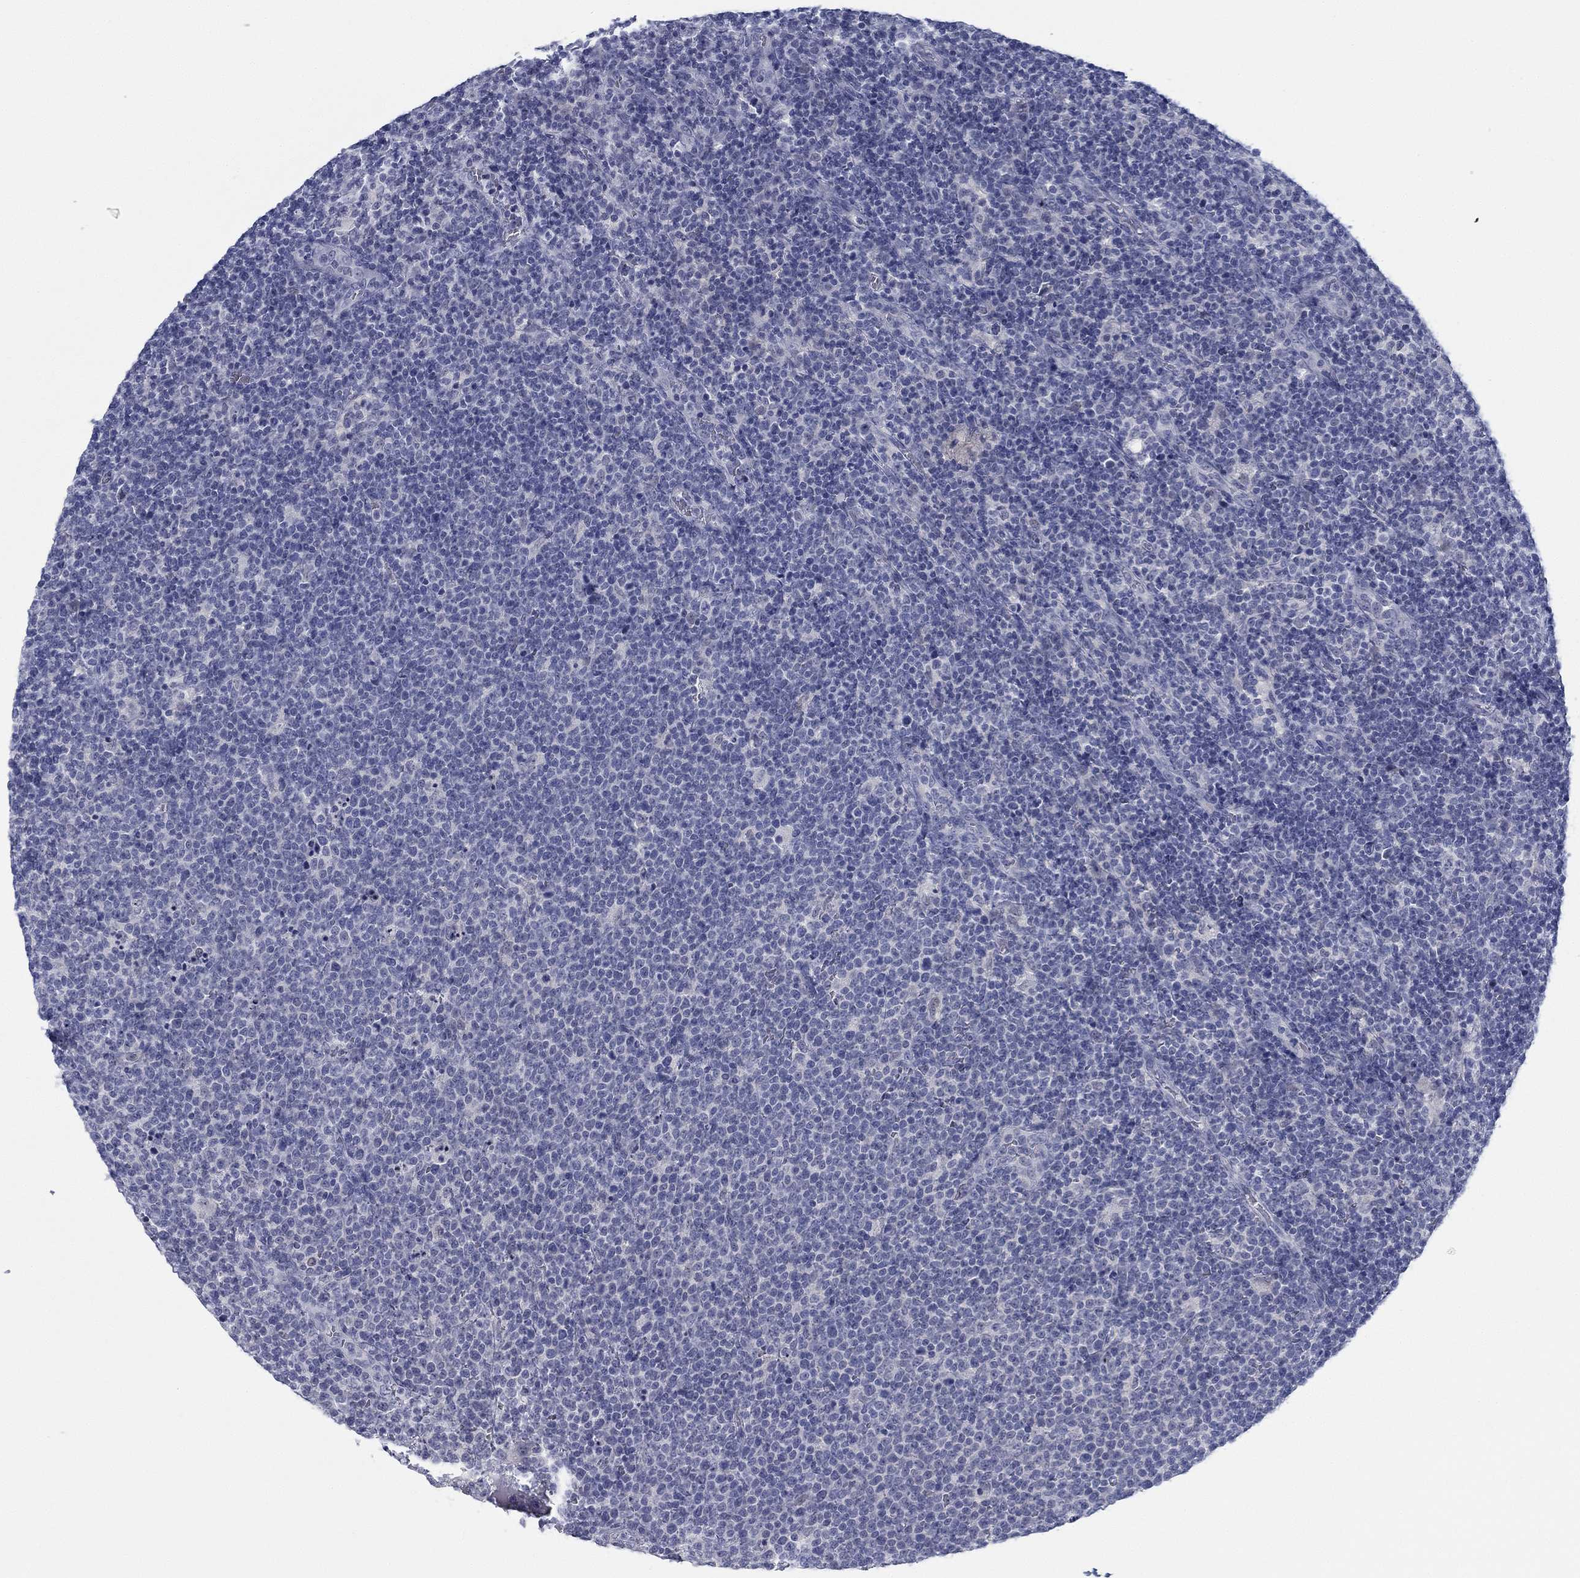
{"staining": {"intensity": "negative", "quantity": "none", "location": "none"}, "tissue": "lymphoma", "cell_type": "Tumor cells", "image_type": "cancer", "snomed": [{"axis": "morphology", "description": "Malignant lymphoma, non-Hodgkin's type, High grade"}, {"axis": "topography", "description": "Lymph node"}], "caption": "Immunohistochemical staining of lymphoma reveals no significant positivity in tumor cells.", "gene": "DNAL1", "patient": {"sex": "male", "age": 61}}